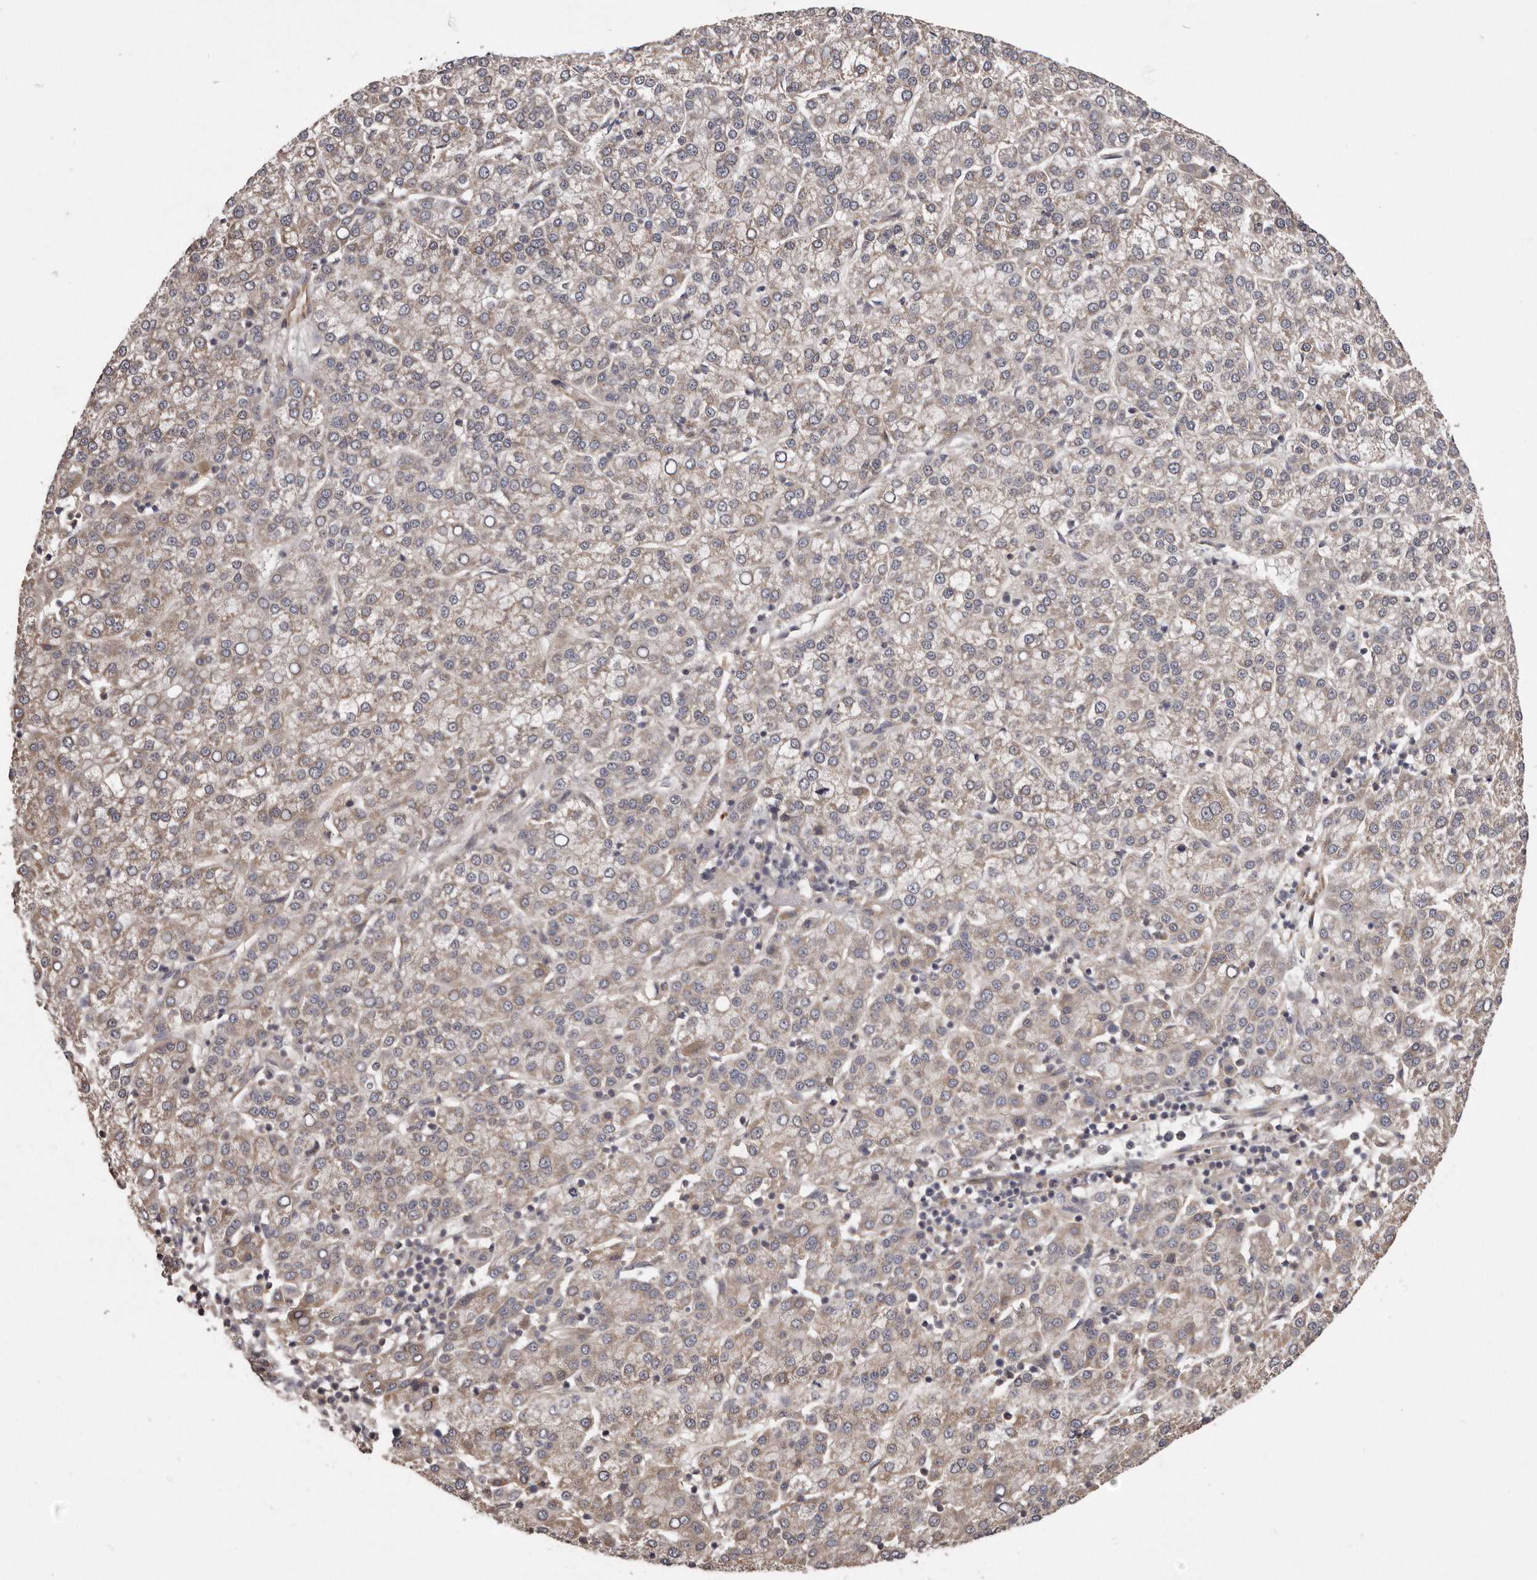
{"staining": {"intensity": "weak", "quantity": ">75%", "location": "cytoplasmic/membranous"}, "tissue": "liver cancer", "cell_type": "Tumor cells", "image_type": "cancer", "snomed": [{"axis": "morphology", "description": "Carcinoma, Hepatocellular, NOS"}, {"axis": "topography", "description": "Liver"}], "caption": "Brown immunohistochemical staining in human liver cancer (hepatocellular carcinoma) reveals weak cytoplasmic/membranous staining in approximately >75% of tumor cells.", "gene": "ARMCX1", "patient": {"sex": "female", "age": 58}}